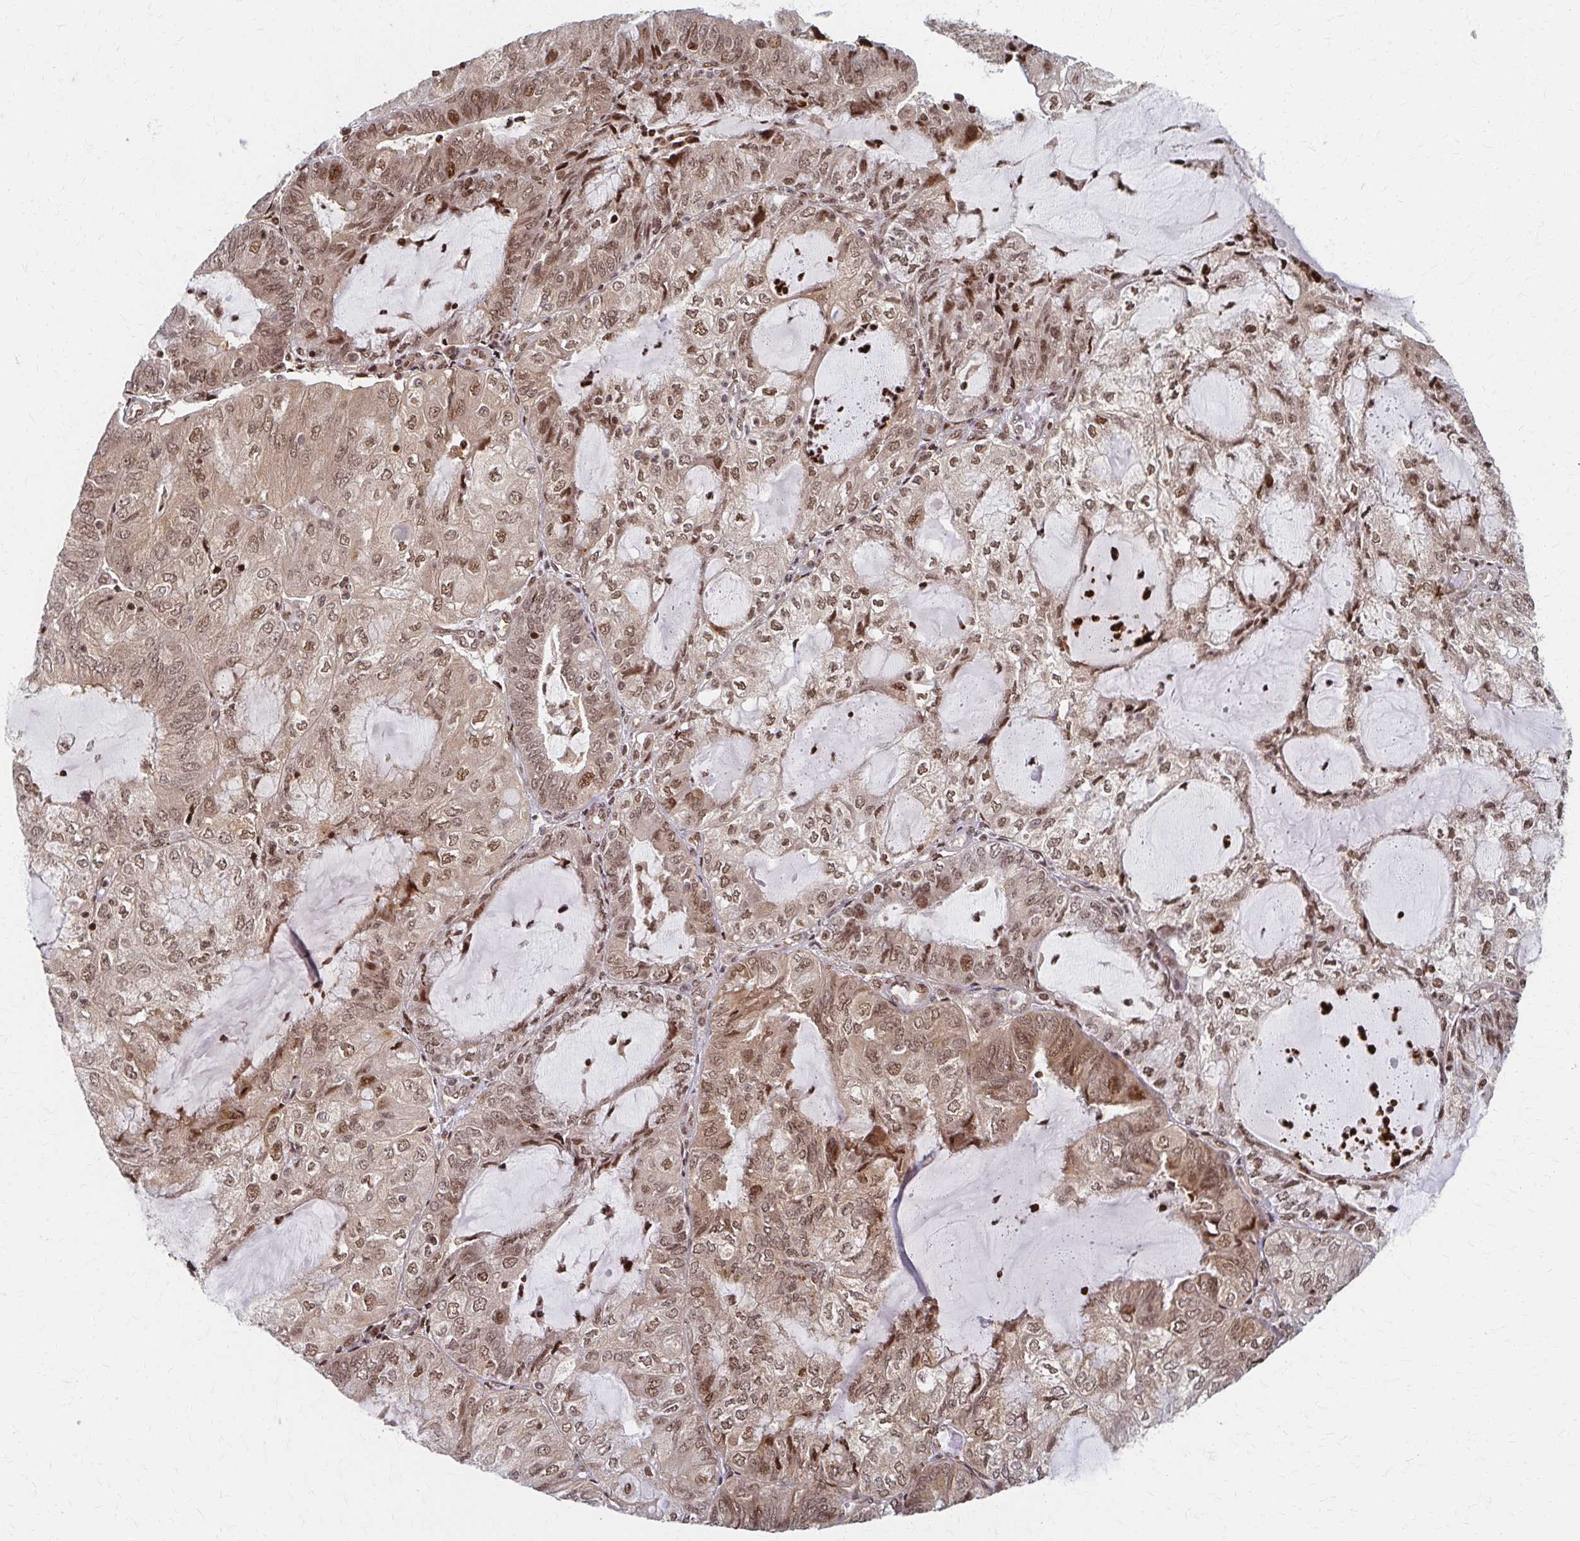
{"staining": {"intensity": "moderate", "quantity": ">75%", "location": "cytoplasmic/membranous,nuclear"}, "tissue": "endometrial cancer", "cell_type": "Tumor cells", "image_type": "cancer", "snomed": [{"axis": "morphology", "description": "Adenocarcinoma, NOS"}, {"axis": "topography", "description": "Endometrium"}], "caption": "Protein expression analysis of human endometrial cancer reveals moderate cytoplasmic/membranous and nuclear expression in about >75% of tumor cells. Nuclei are stained in blue.", "gene": "PSMD7", "patient": {"sex": "female", "age": 81}}